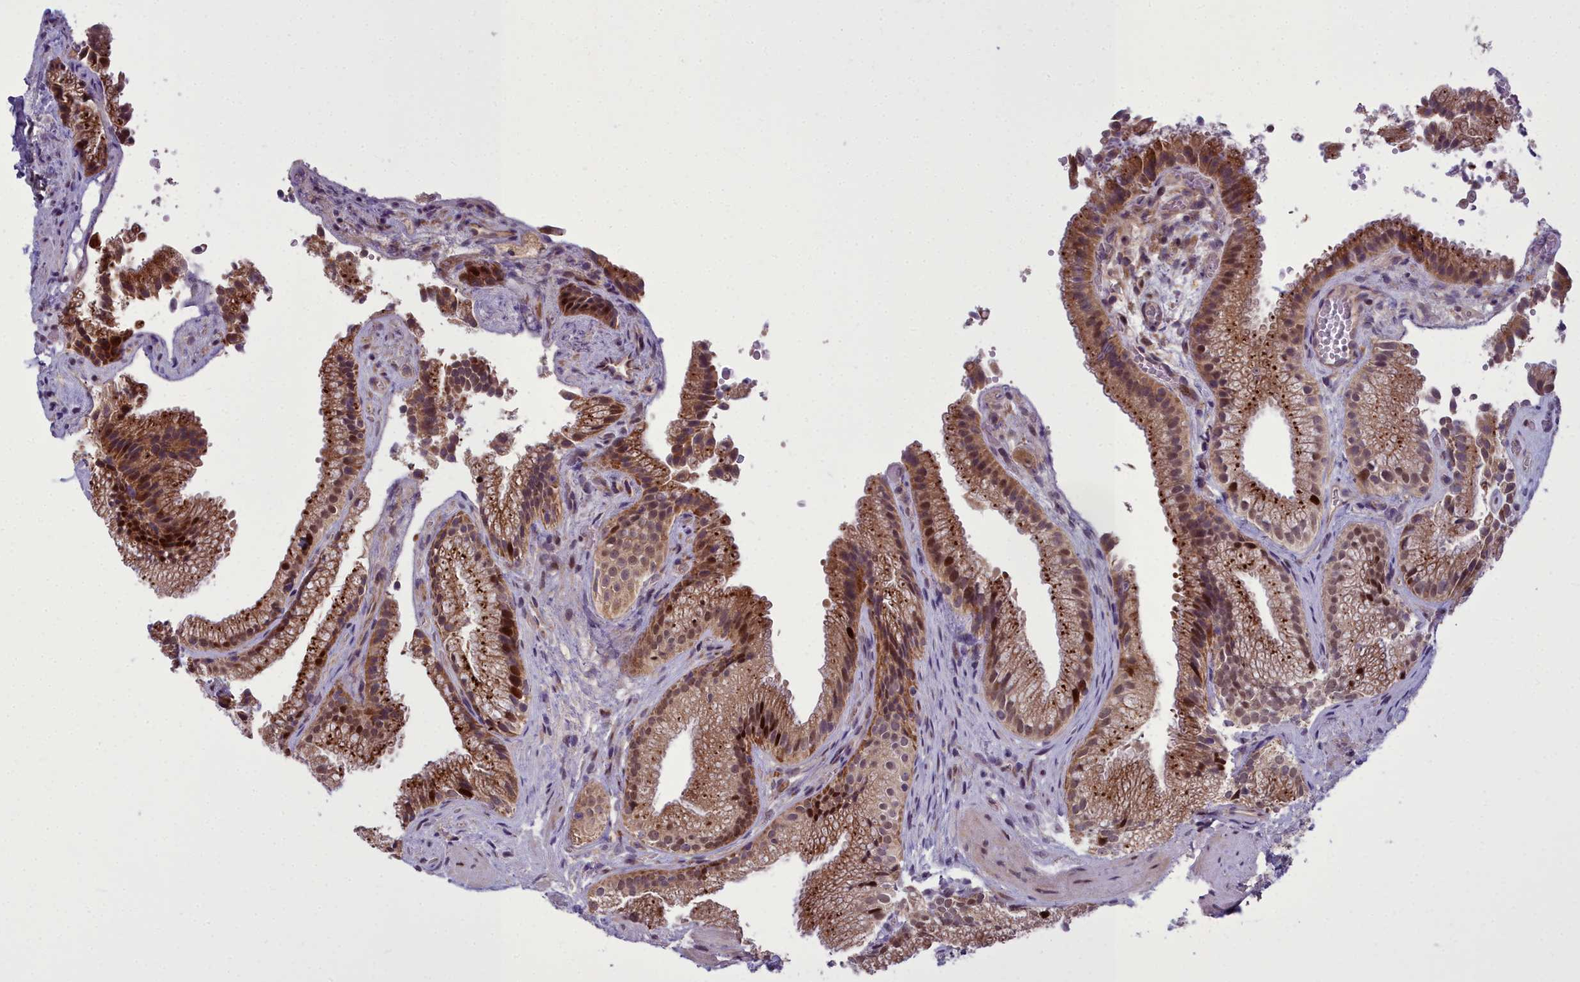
{"staining": {"intensity": "moderate", "quantity": ">75%", "location": "cytoplasmic/membranous,nuclear"}, "tissue": "gallbladder", "cell_type": "Glandular cells", "image_type": "normal", "snomed": [{"axis": "morphology", "description": "Normal tissue, NOS"}, {"axis": "morphology", "description": "Inflammation, NOS"}, {"axis": "topography", "description": "Gallbladder"}], "caption": "Immunohistochemical staining of benign gallbladder displays moderate cytoplasmic/membranous,nuclear protein expression in about >75% of glandular cells. (DAB (3,3'-diaminobenzidine) IHC with brightfield microscopy, high magnification).", "gene": "AP1M1", "patient": {"sex": "male", "age": 51}}